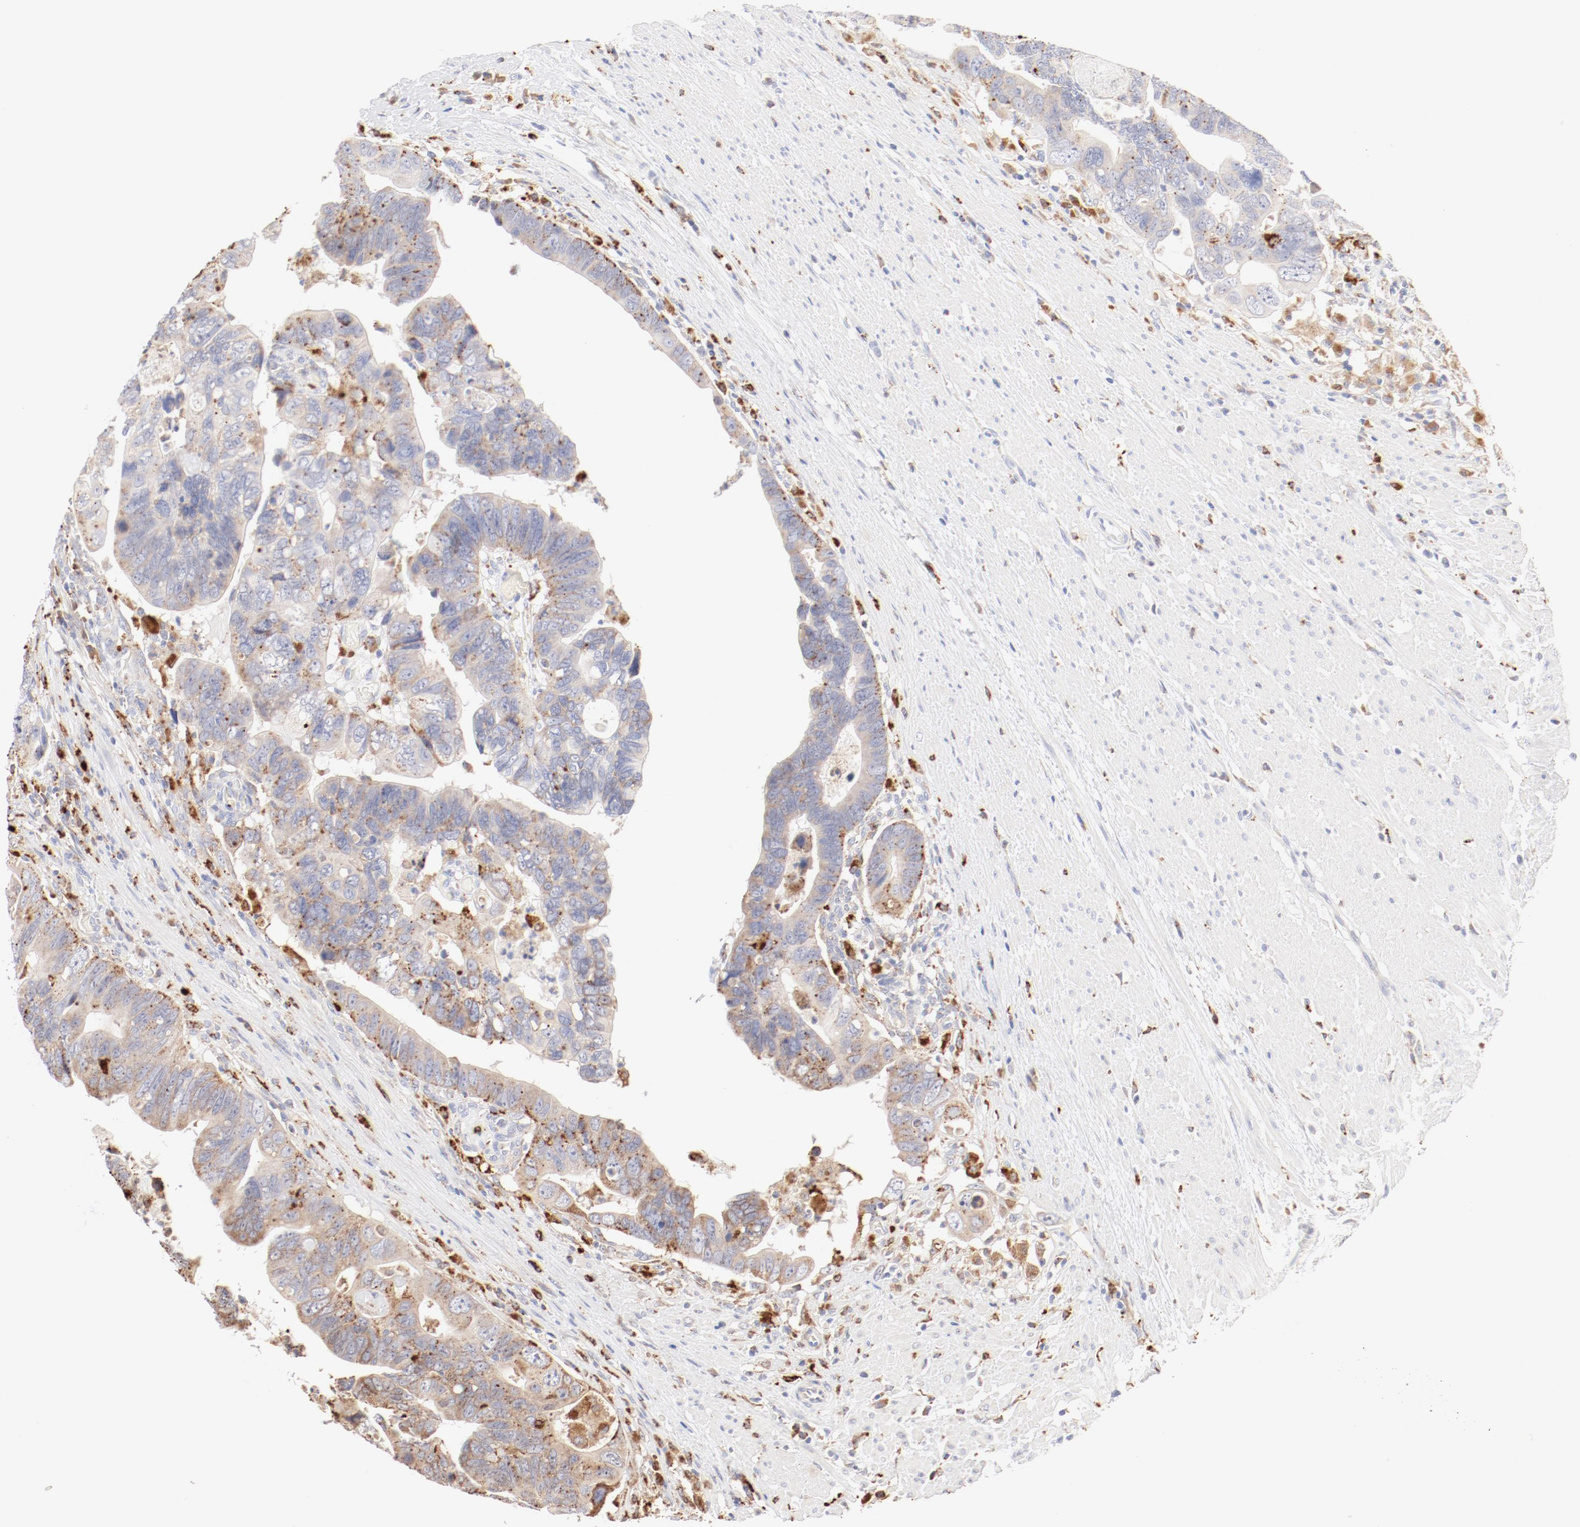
{"staining": {"intensity": "weak", "quantity": ">75%", "location": "cytoplasmic/membranous"}, "tissue": "colorectal cancer", "cell_type": "Tumor cells", "image_type": "cancer", "snomed": [{"axis": "morphology", "description": "Adenocarcinoma, NOS"}, {"axis": "topography", "description": "Rectum"}], "caption": "A brown stain shows weak cytoplasmic/membranous positivity of a protein in human colorectal cancer tumor cells.", "gene": "CTSH", "patient": {"sex": "male", "age": 53}}